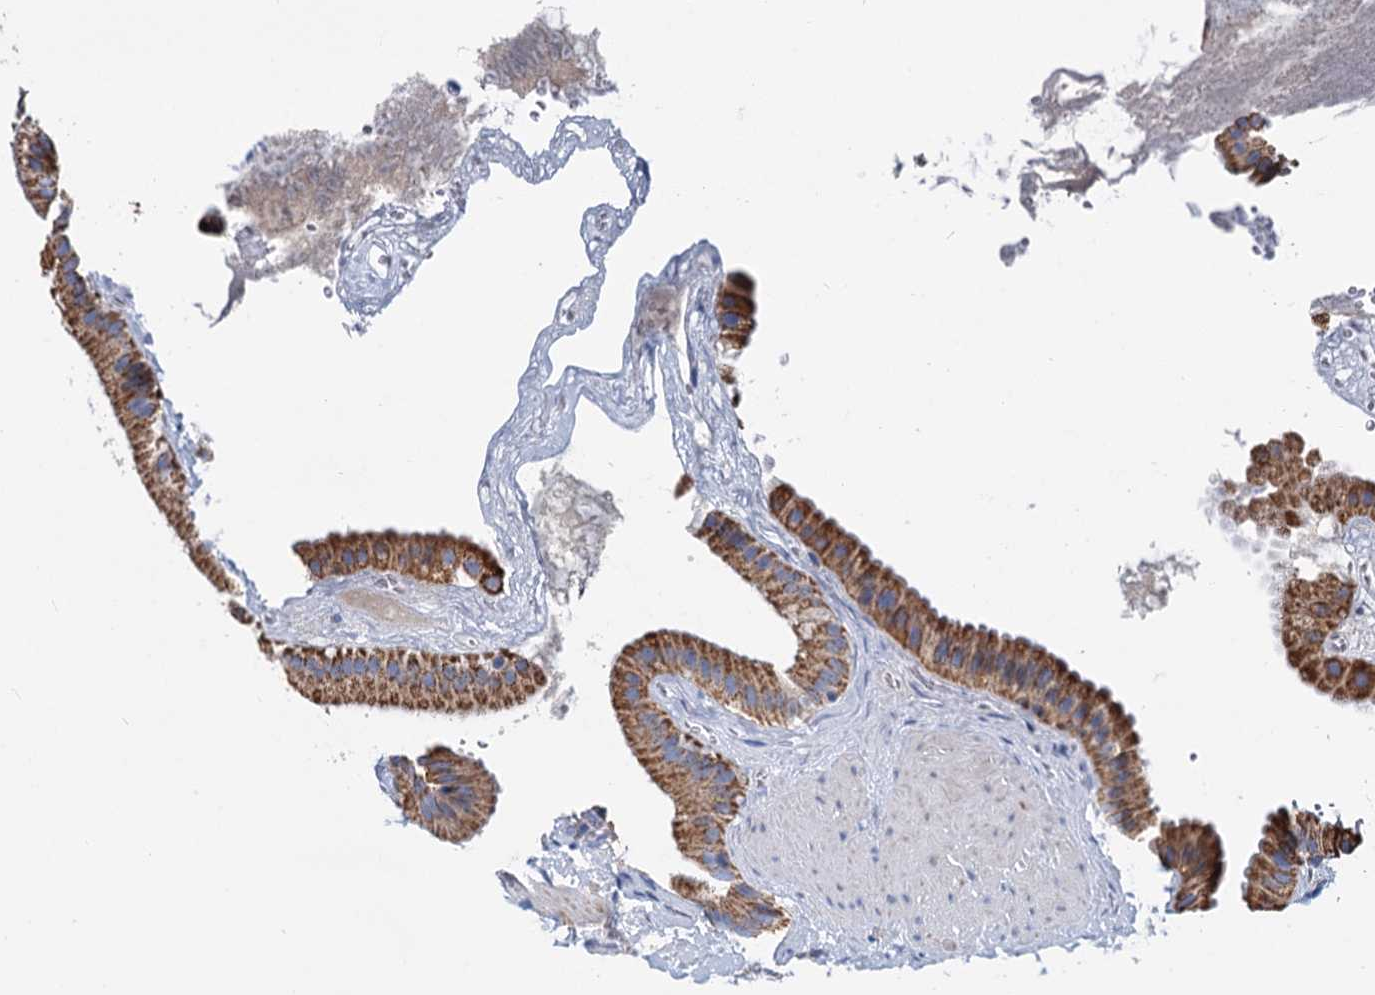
{"staining": {"intensity": "moderate", "quantity": ">75%", "location": "cytoplasmic/membranous"}, "tissue": "gallbladder", "cell_type": "Glandular cells", "image_type": "normal", "snomed": [{"axis": "morphology", "description": "Normal tissue, NOS"}, {"axis": "topography", "description": "Gallbladder"}], "caption": "Gallbladder stained with DAB (3,3'-diaminobenzidine) immunohistochemistry (IHC) reveals medium levels of moderate cytoplasmic/membranous expression in approximately >75% of glandular cells.", "gene": "CCP110", "patient": {"sex": "male", "age": 55}}